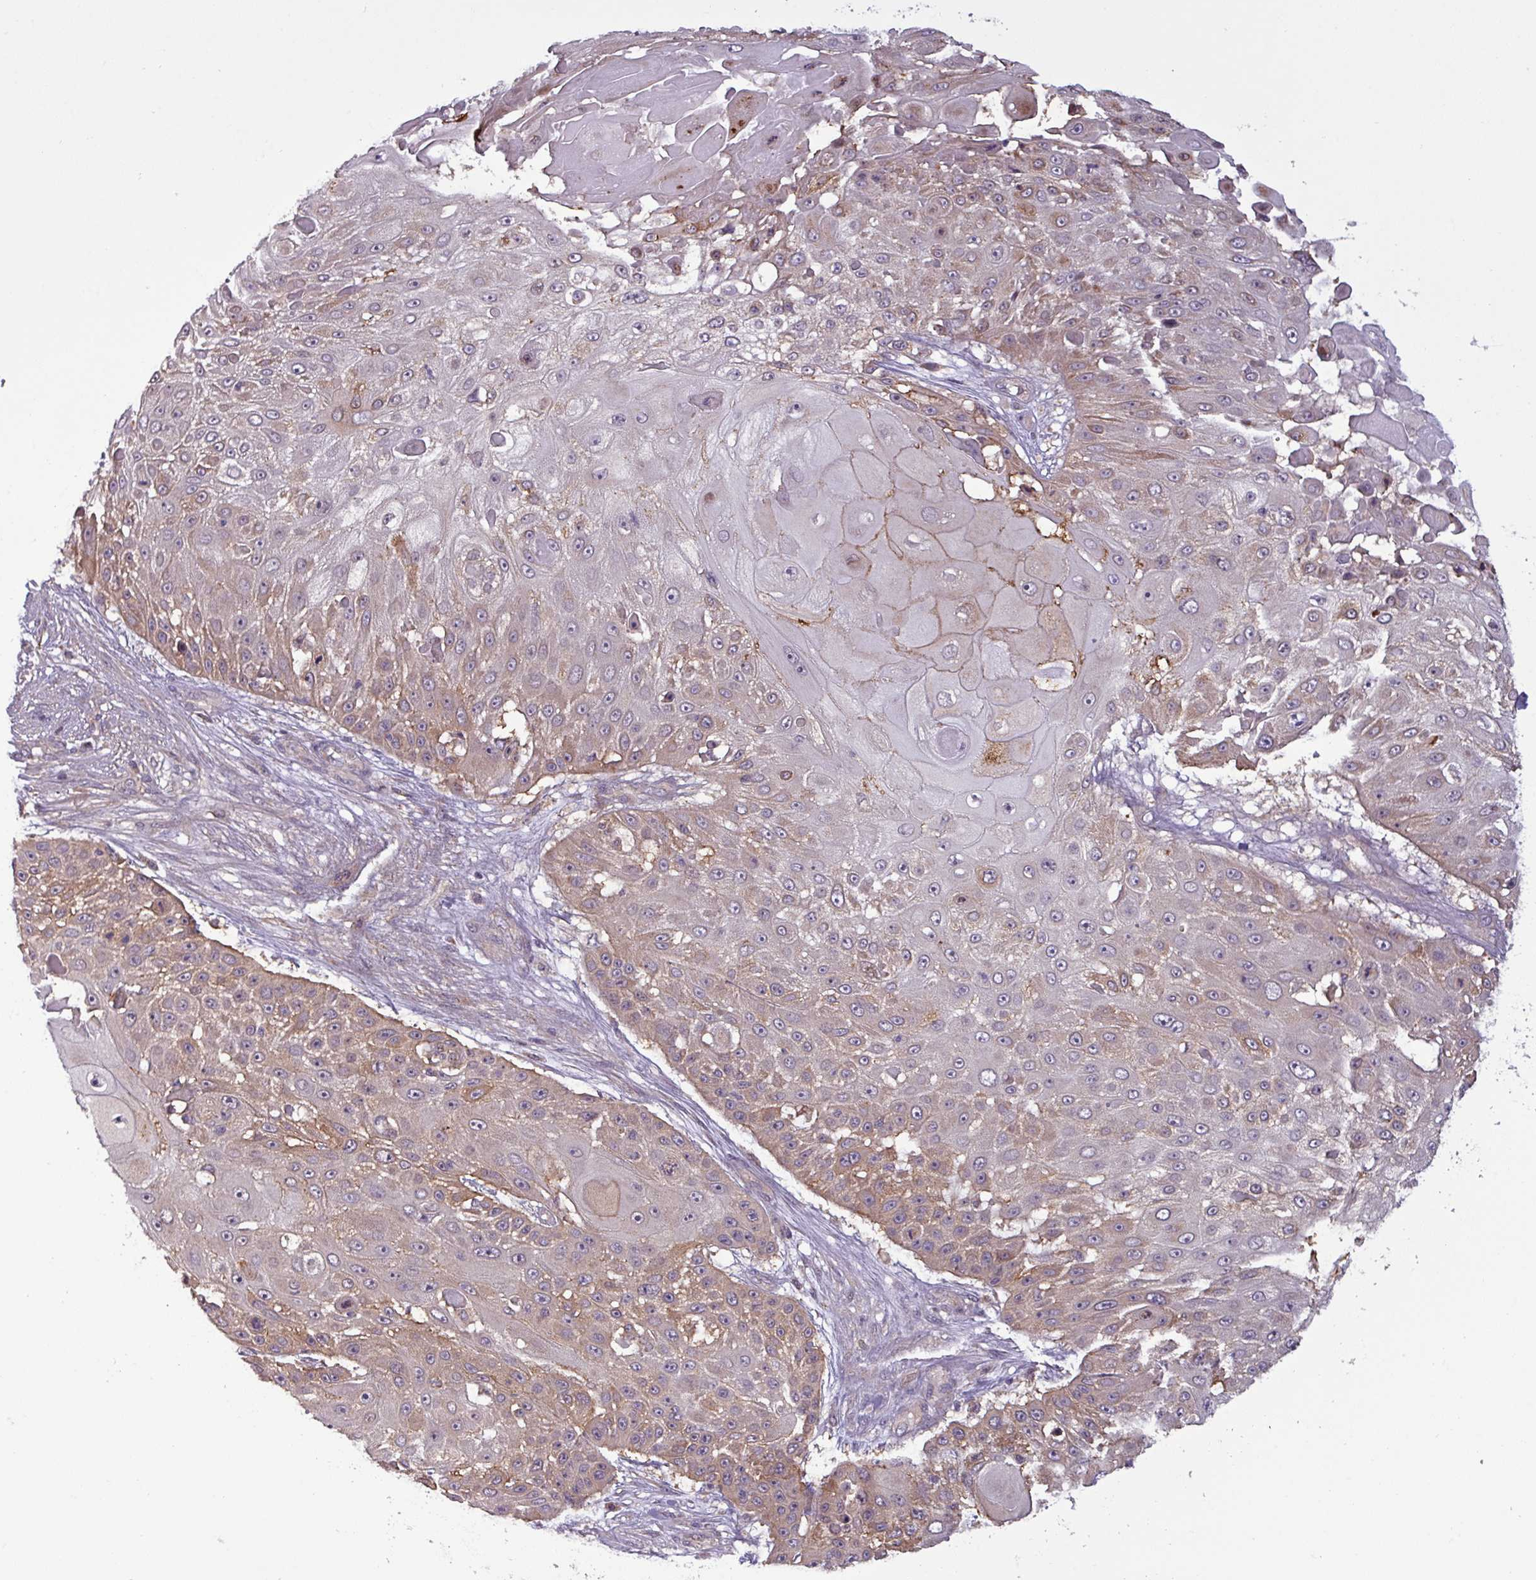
{"staining": {"intensity": "weak", "quantity": "25%-75%", "location": "cytoplasmic/membranous"}, "tissue": "skin cancer", "cell_type": "Tumor cells", "image_type": "cancer", "snomed": [{"axis": "morphology", "description": "Squamous cell carcinoma, NOS"}, {"axis": "topography", "description": "Skin"}], "caption": "Brown immunohistochemical staining in human skin cancer (squamous cell carcinoma) shows weak cytoplasmic/membranous positivity in about 25%-75% of tumor cells. The protein is shown in brown color, while the nuclei are stained blue.", "gene": "NPFFR1", "patient": {"sex": "female", "age": 86}}